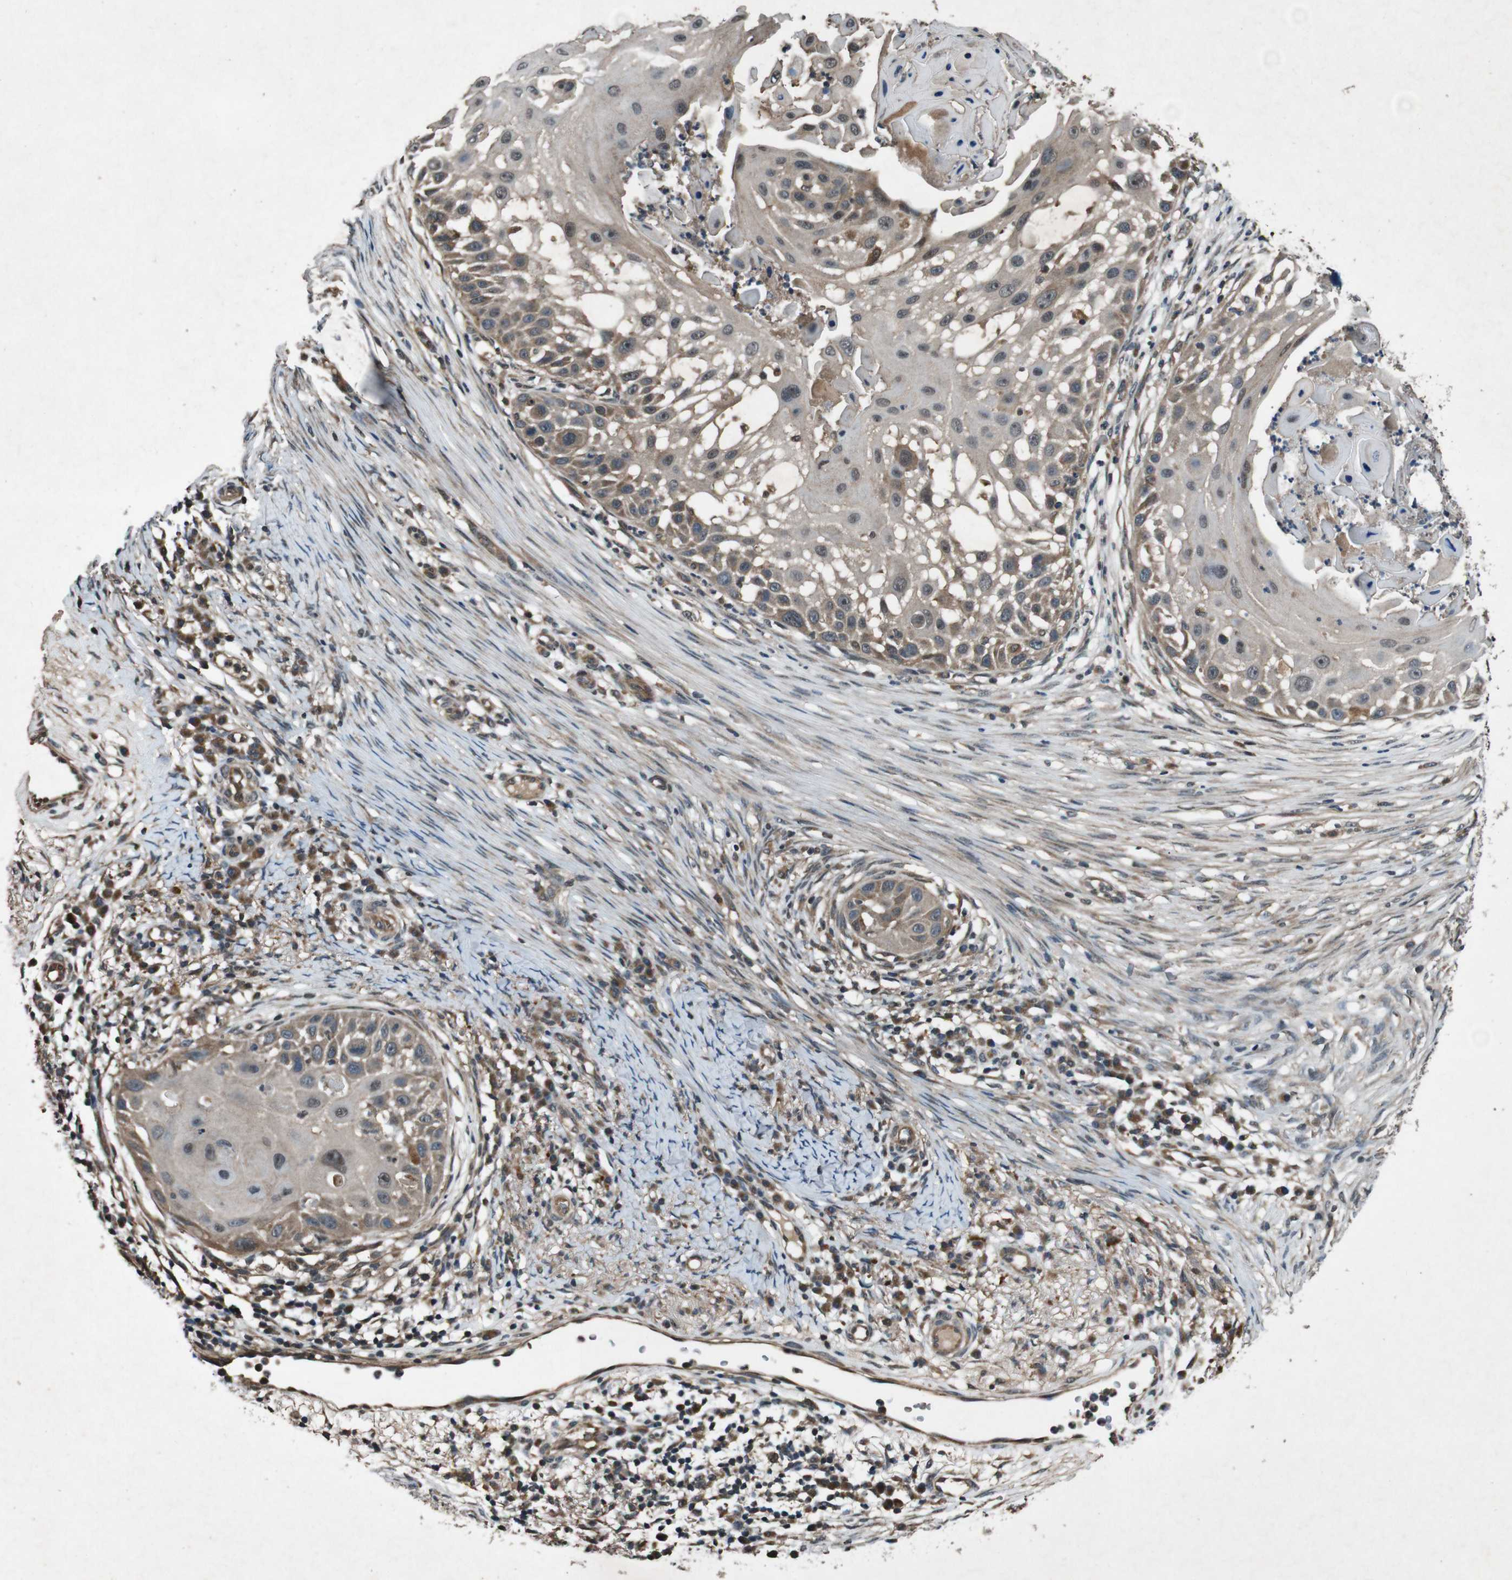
{"staining": {"intensity": "moderate", "quantity": "25%-75%", "location": "cytoplasmic/membranous"}, "tissue": "skin cancer", "cell_type": "Tumor cells", "image_type": "cancer", "snomed": [{"axis": "morphology", "description": "Squamous cell carcinoma, NOS"}, {"axis": "topography", "description": "Skin"}], "caption": "High-power microscopy captured an immunohistochemistry photomicrograph of skin squamous cell carcinoma, revealing moderate cytoplasmic/membranous expression in approximately 25%-75% of tumor cells. The protein of interest is shown in brown color, while the nuclei are stained blue.", "gene": "SOCS1", "patient": {"sex": "female", "age": 44}}